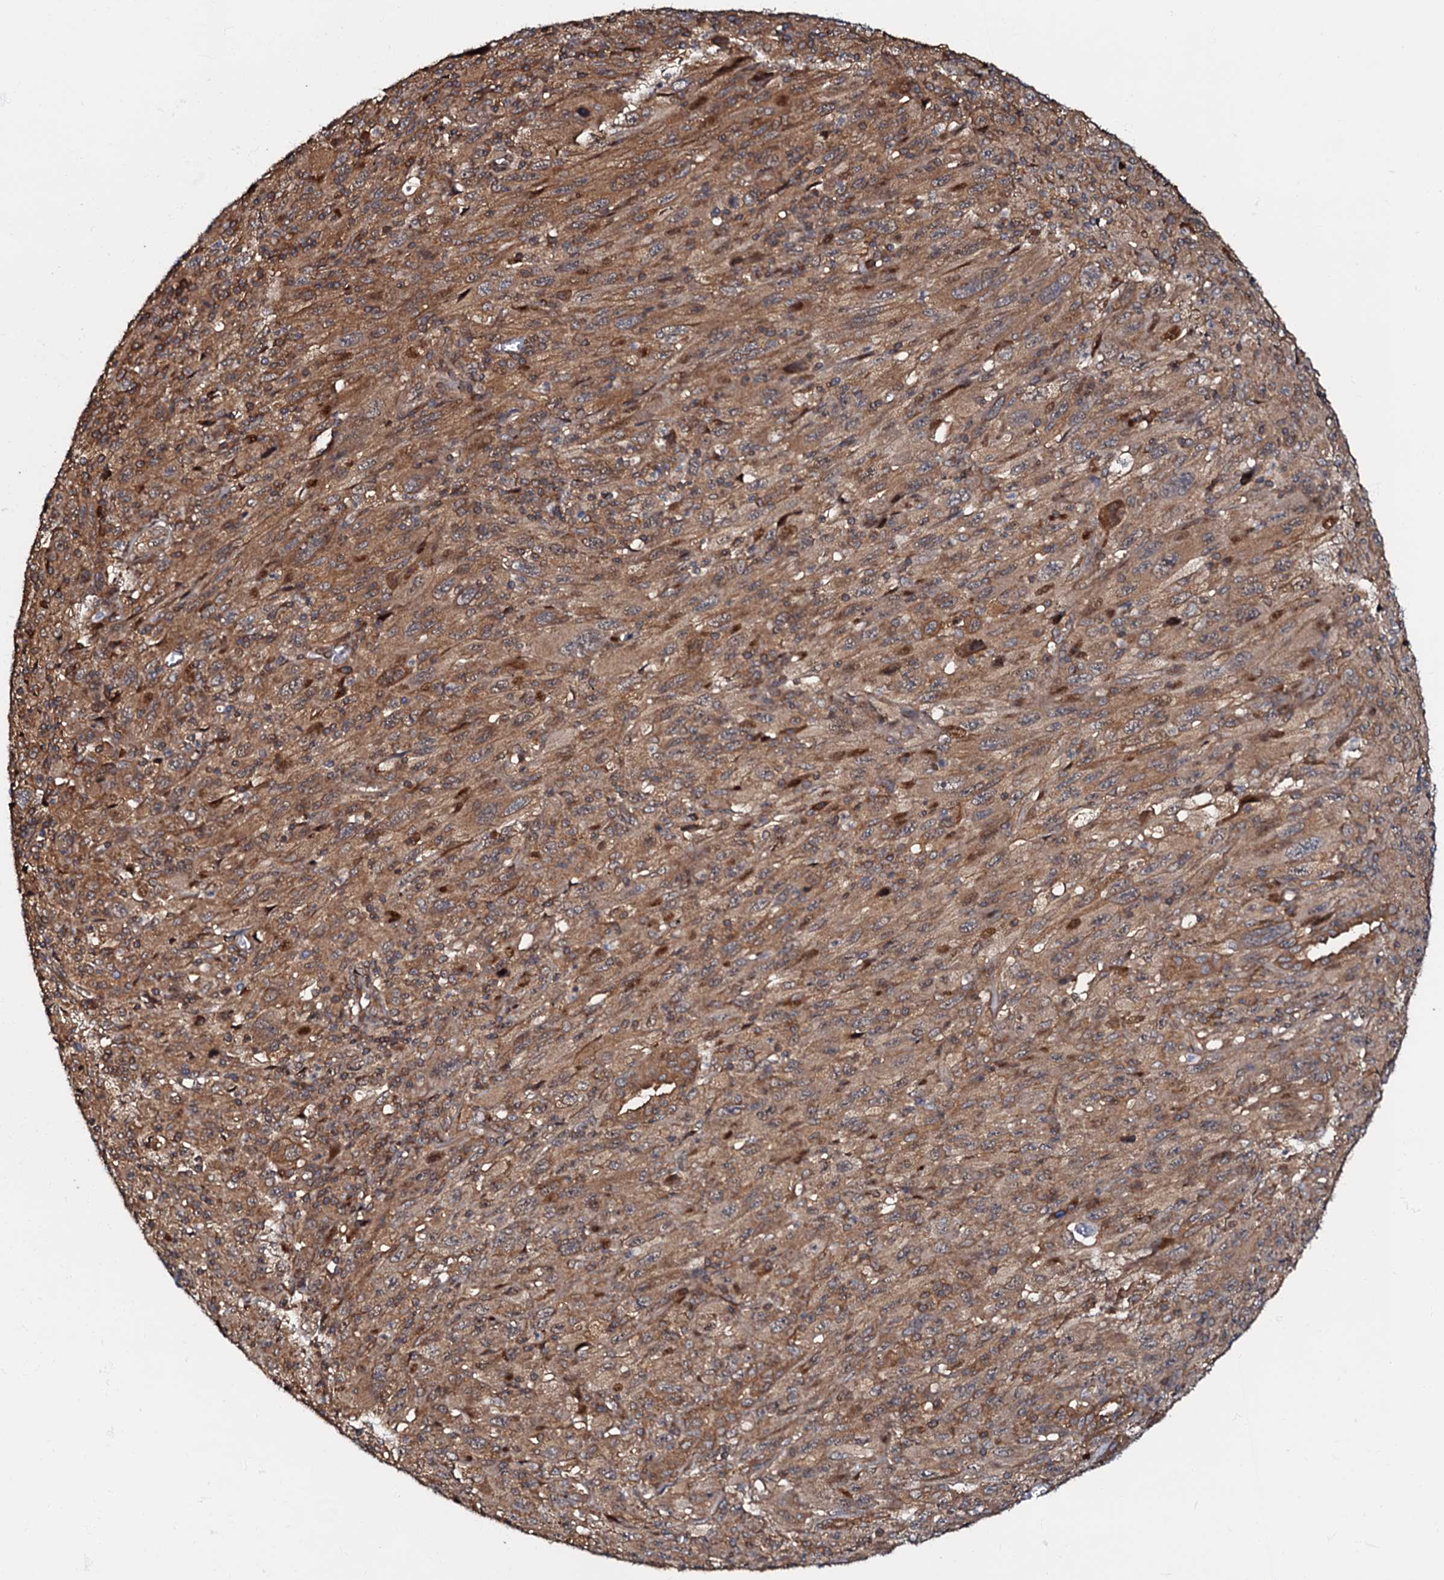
{"staining": {"intensity": "moderate", "quantity": ">75%", "location": "cytoplasmic/membranous"}, "tissue": "melanoma", "cell_type": "Tumor cells", "image_type": "cancer", "snomed": [{"axis": "morphology", "description": "Malignant melanoma, Metastatic site"}, {"axis": "topography", "description": "Skin"}], "caption": "A brown stain highlights moderate cytoplasmic/membranous staining of a protein in human melanoma tumor cells.", "gene": "OSBP", "patient": {"sex": "female", "age": 56}}